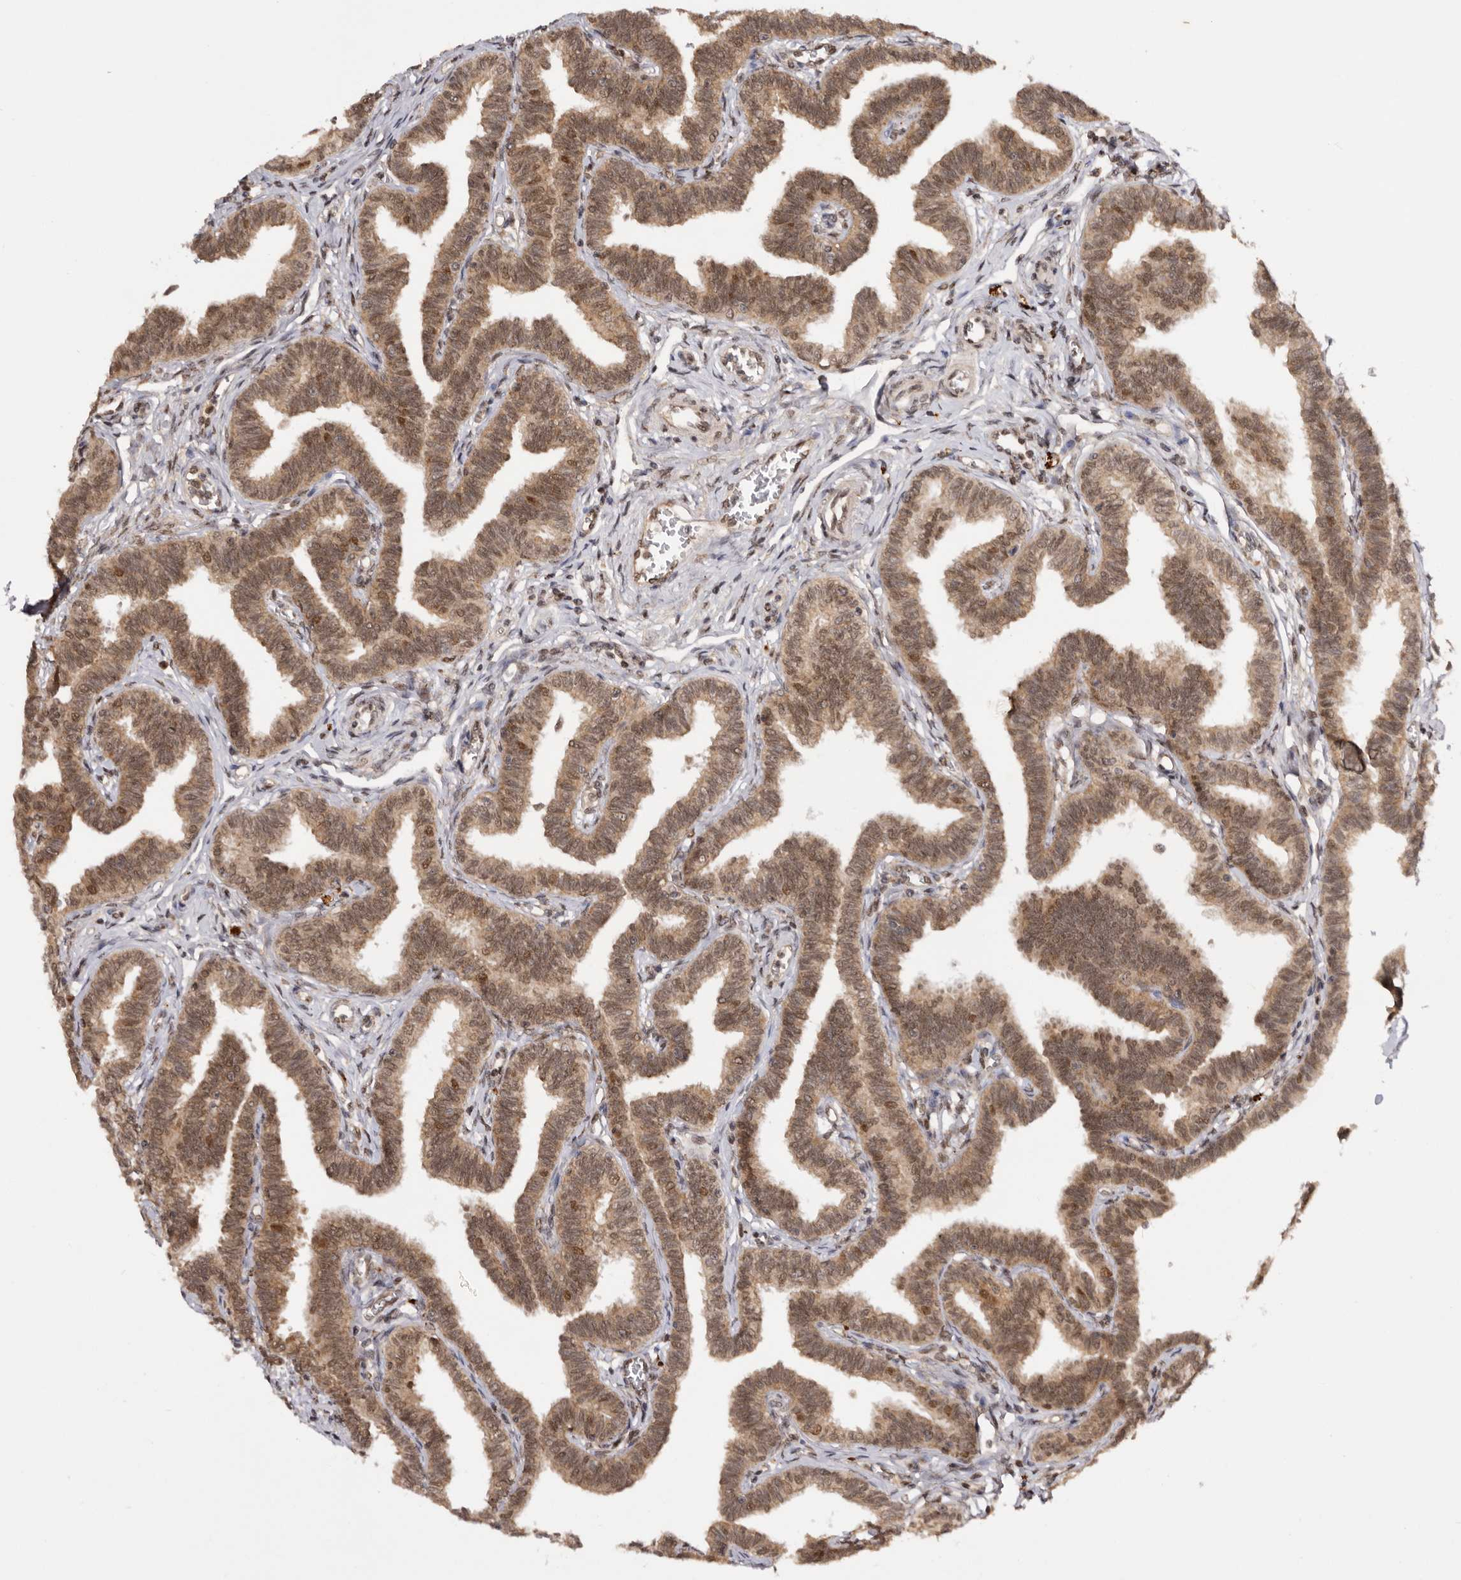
{"staining": {"intensity": "moderate", "quantity": ">75%", "location": "cytoplasmic/membranous,nuclear"}, "tissue": "fallopian tube", "cell_type": "Glandular cells", "image_type": "normal", "snomed": [{"axis": "morphology", "description": "Normal tissue, NOS"}, {"axis": "topography", "description": "Fallopian tube"}, {"axis": "topography", "description": "Ovary"}], "caption": "The histopathology image displays immunohistochemical staining of benign fallopian tube. There is moderate cytoplasmic/membranous,nuclear staining is seen in approximately >75% of glandular cells.", "gene": "TARS2", "patient": {"sex": "female", "age": 23}}